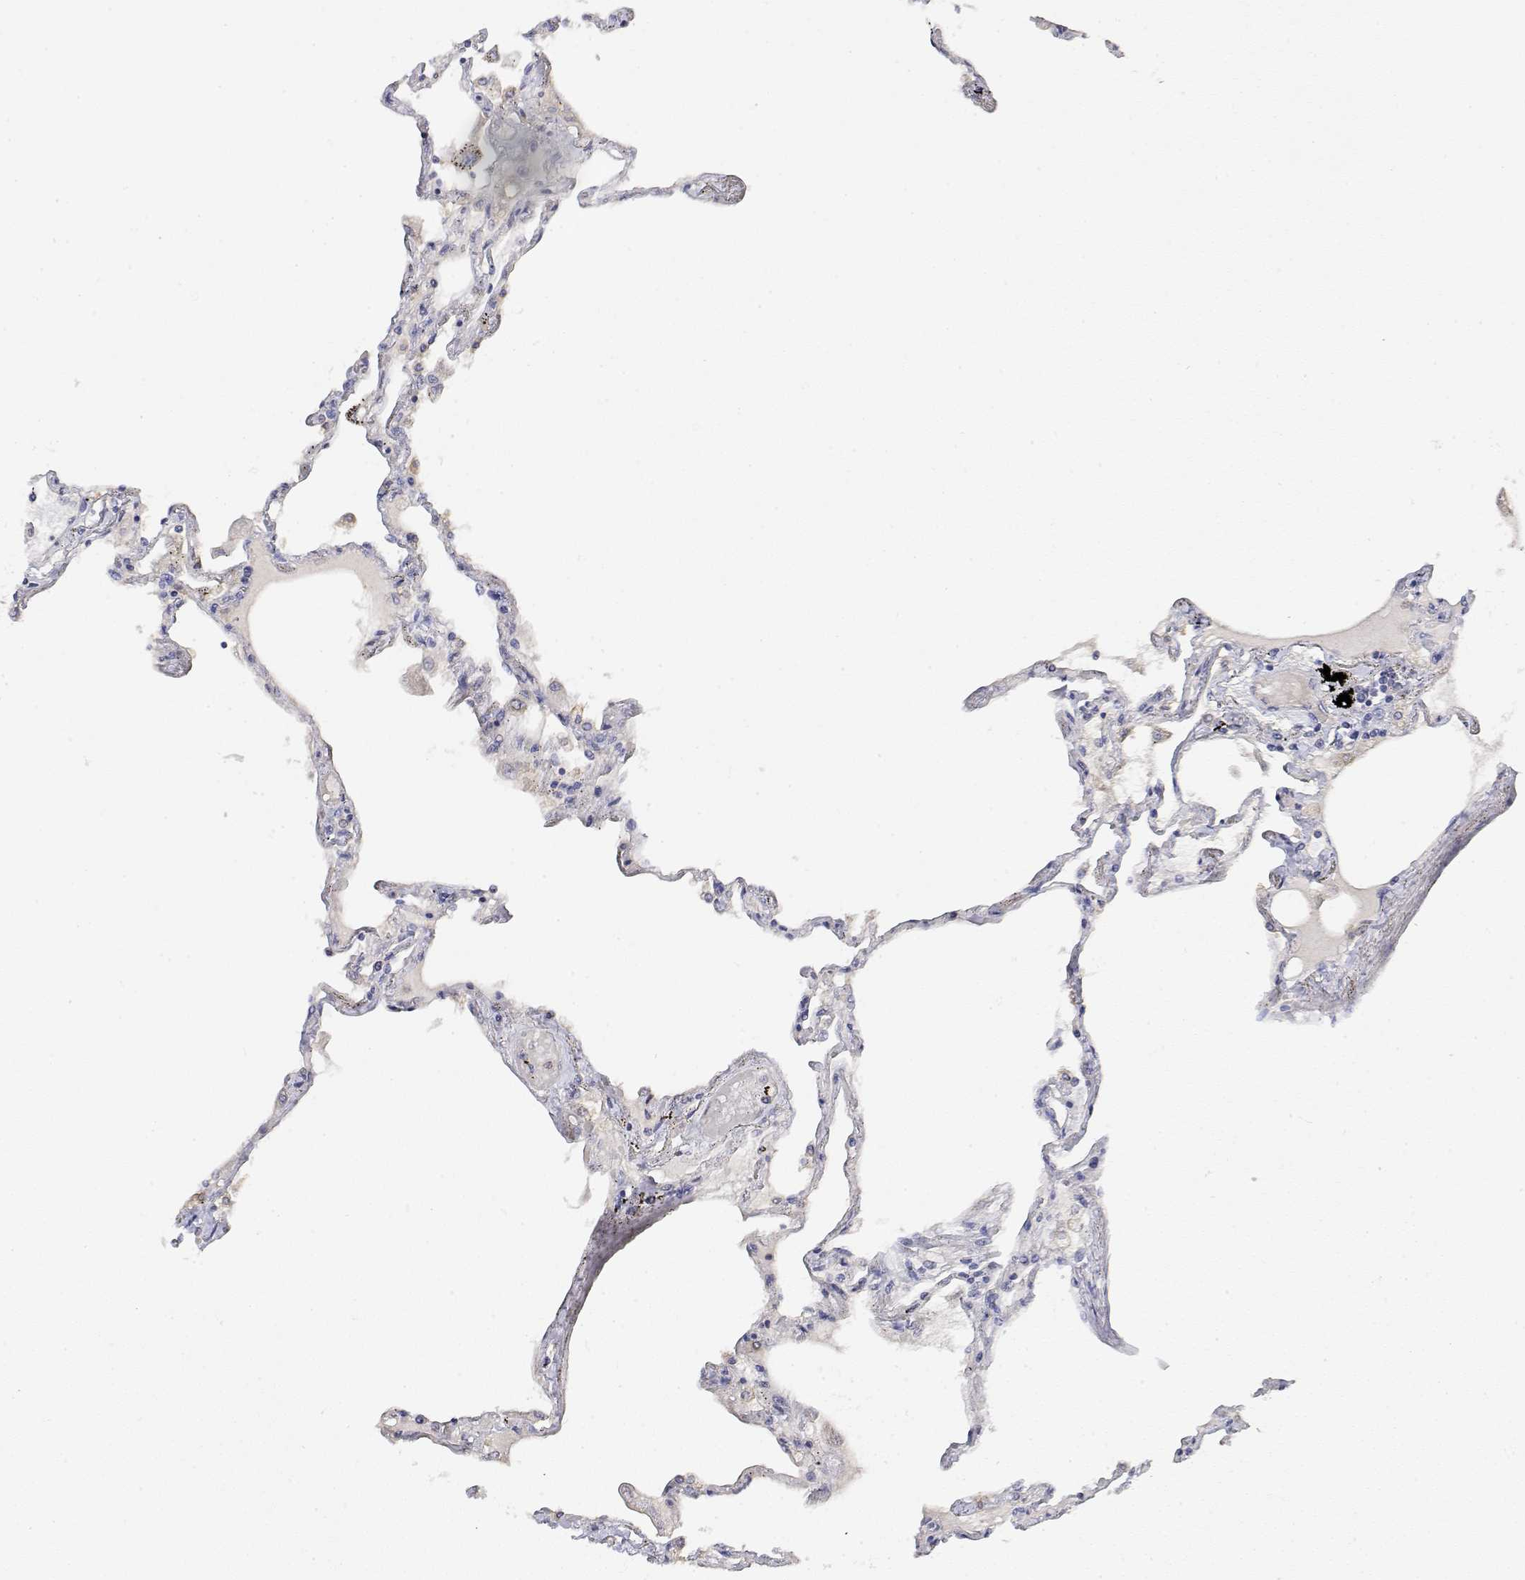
{"staining": {"intensity": "weak", "quantity": "<25%", "location": "cytoplasmic/membranous"}, "tissue": "lung", "cell_type": "Alveolar cells", "image_type": "normal", "snomed": [{"axis": "morphology", "description": "Normal tissue, NOS"}, {"axis": "morphology", "description": "Adenocarcinoma, NOS"}, {"axis": "topography", "description": "Cartilage tissue"}, {"axis": "topography", "description": "Lung"}], "caption": "Protein analysis of benign lung exhibits no significant positivity in alveolar cells. (Immunohistochemistry (ihc), brightfield microscopy, high magnification).", "gene": "LONRF3", "patient": {"sex": "female", "age": 67}}